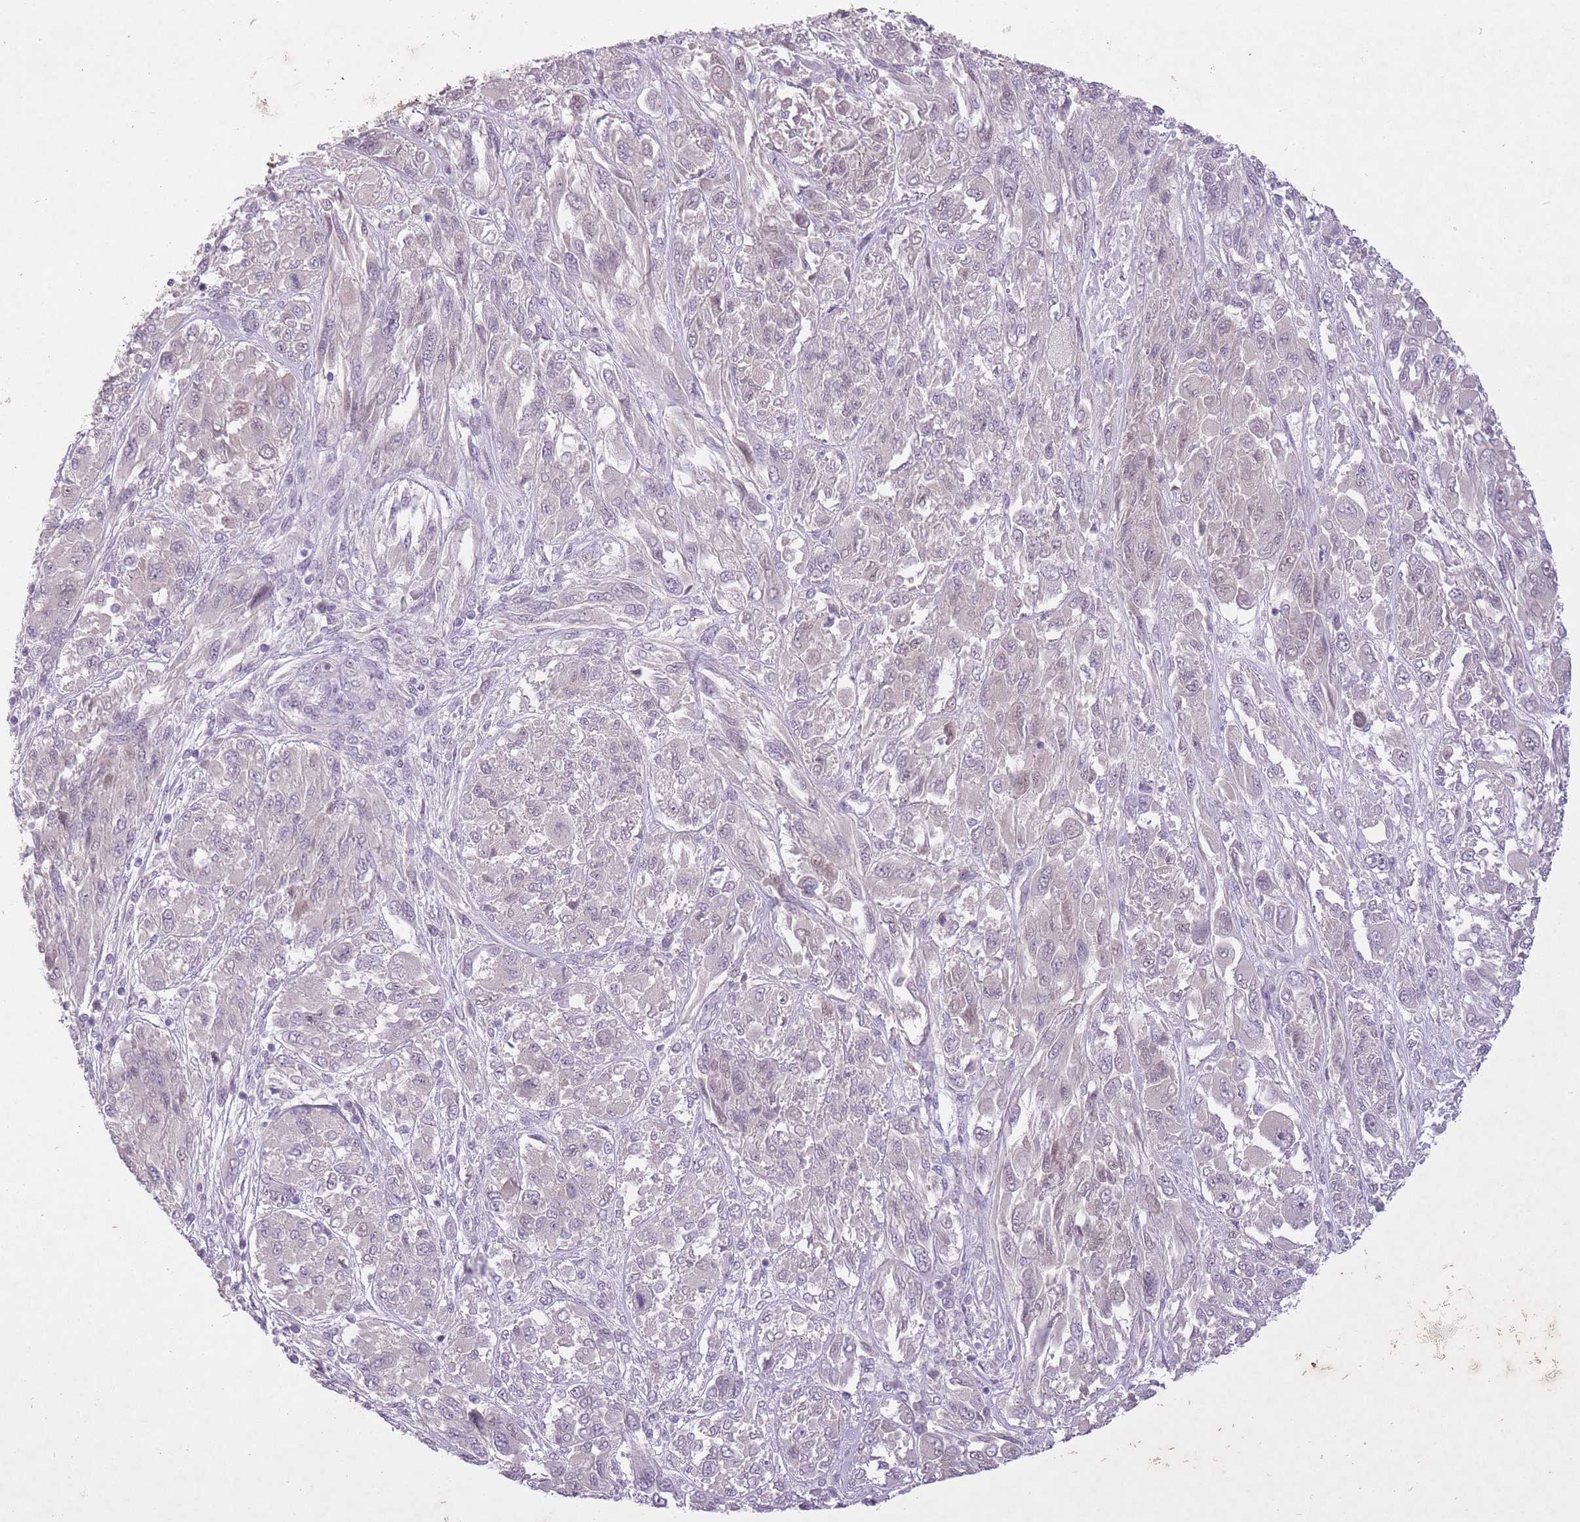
{"staining": {"intensity": "negative", "quantity": "none", "location": "none"}, "tissue": "melanoma", "cell_type": "Tumor cells", "image_type": "cancer", "snomed": [{"axis": "morphology", "description": "Malignant melanoma, NOS"}, {"axis": "topography", "description": "Skin"}], "caption": "IHC histopathology image of neoplastic tissue: human melanoma stained with DAB reveals no significant protein staining in tumor cells. (DAB immunohistochemistry visualized using brightfield microscopy, high magnification).", "gene": "FAM43B", "patient": {"sex": "female", "age": 91}}